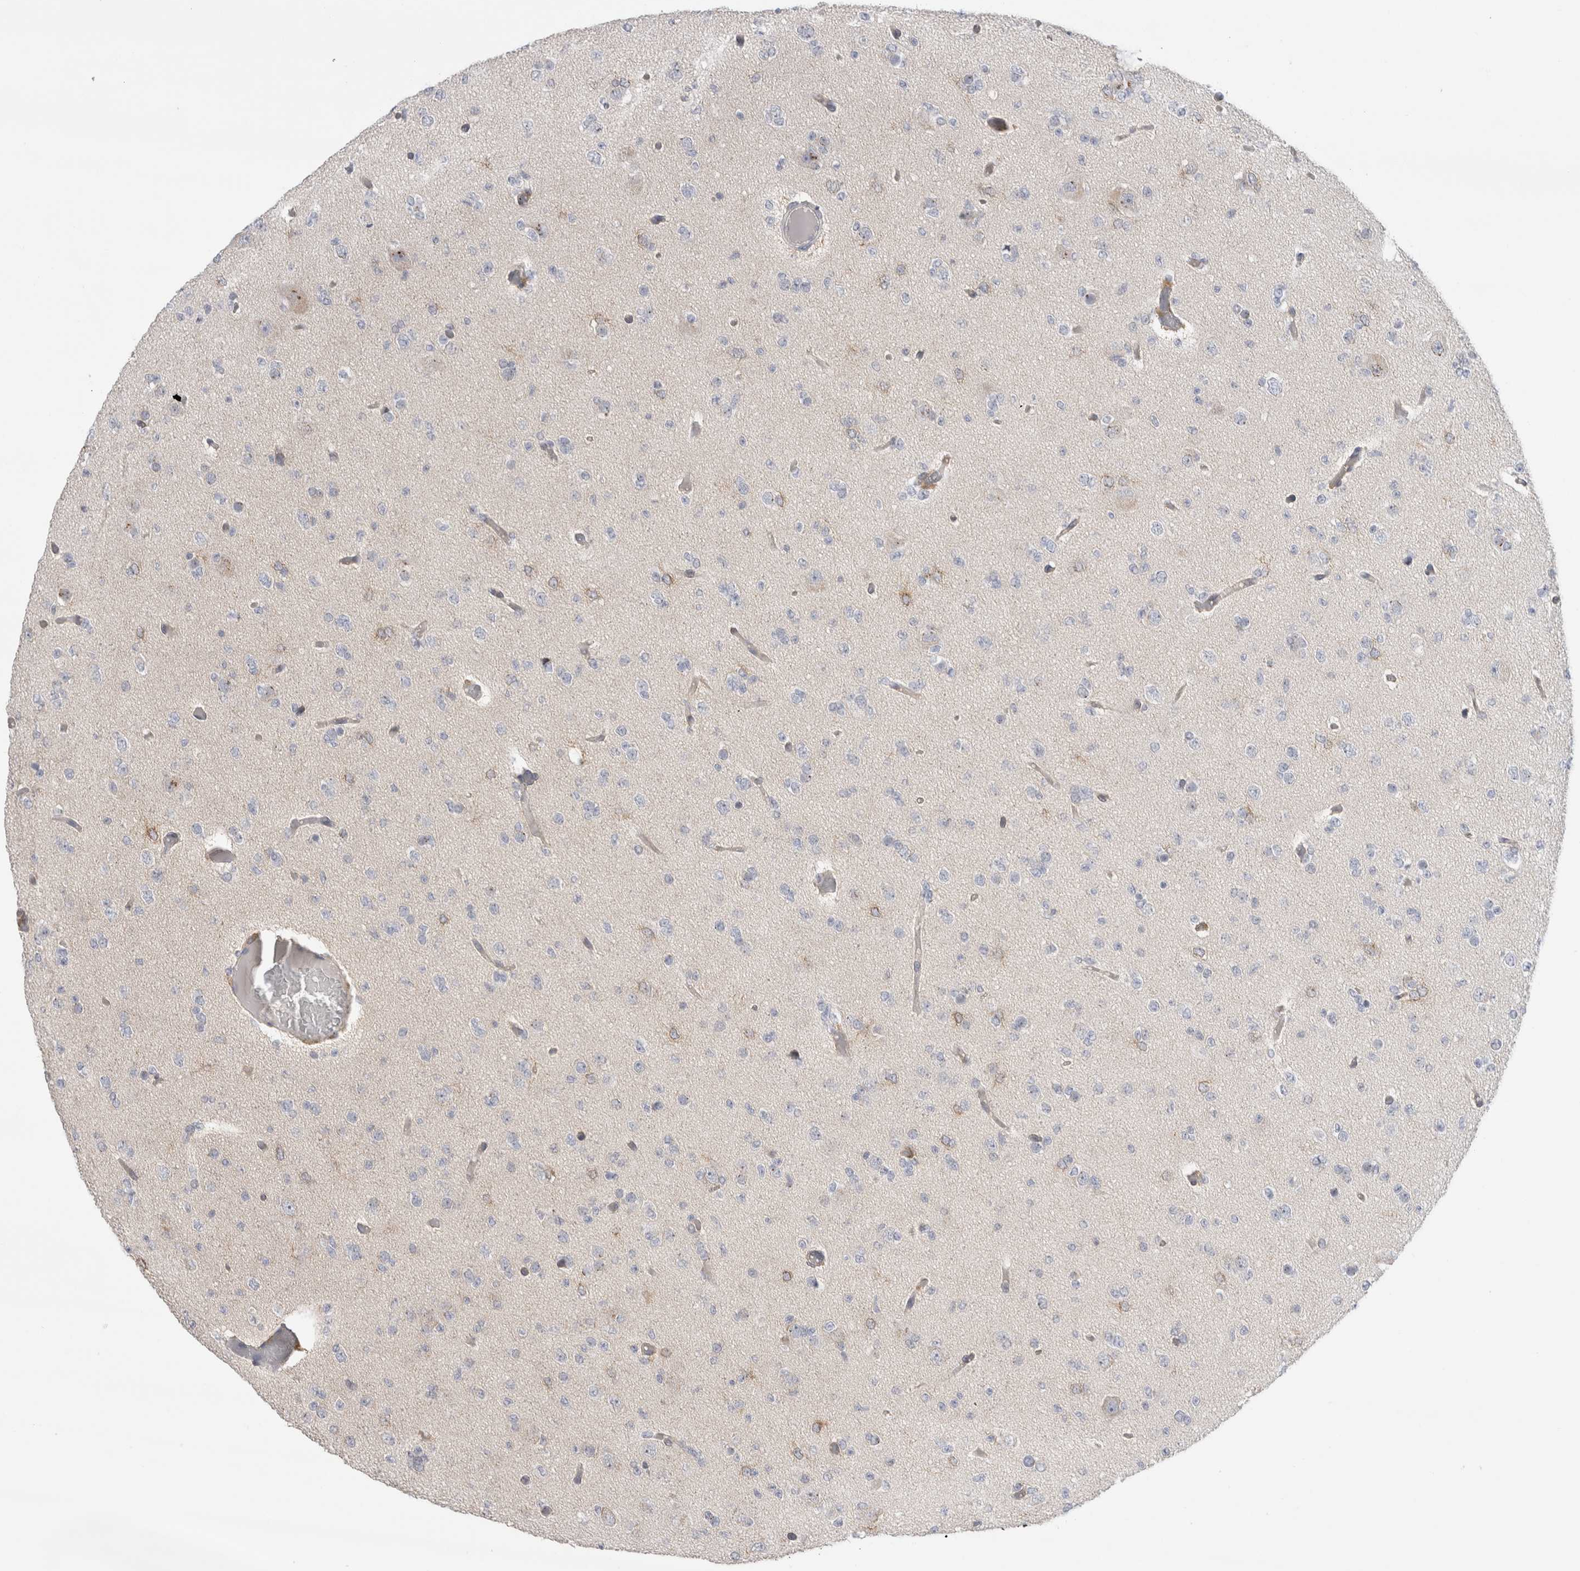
{"staining": {"intensity": "negative", "quantity": "none", "location": "none"}, "tissue": "glioma", "cell_type": "Tumor cells", "image_type": "cancer", "snomed": [{"axis": "morphology", "description": "Glioma, malignant, Low grade"}, {"axis": "topography", "description": "Brain"}], "caption": "Glioma stained for a protein using immunohistochemistry displays no positivity tumor cells.", "gene": "SYTL5", "patient": {"sex": "female", "age": 22}}